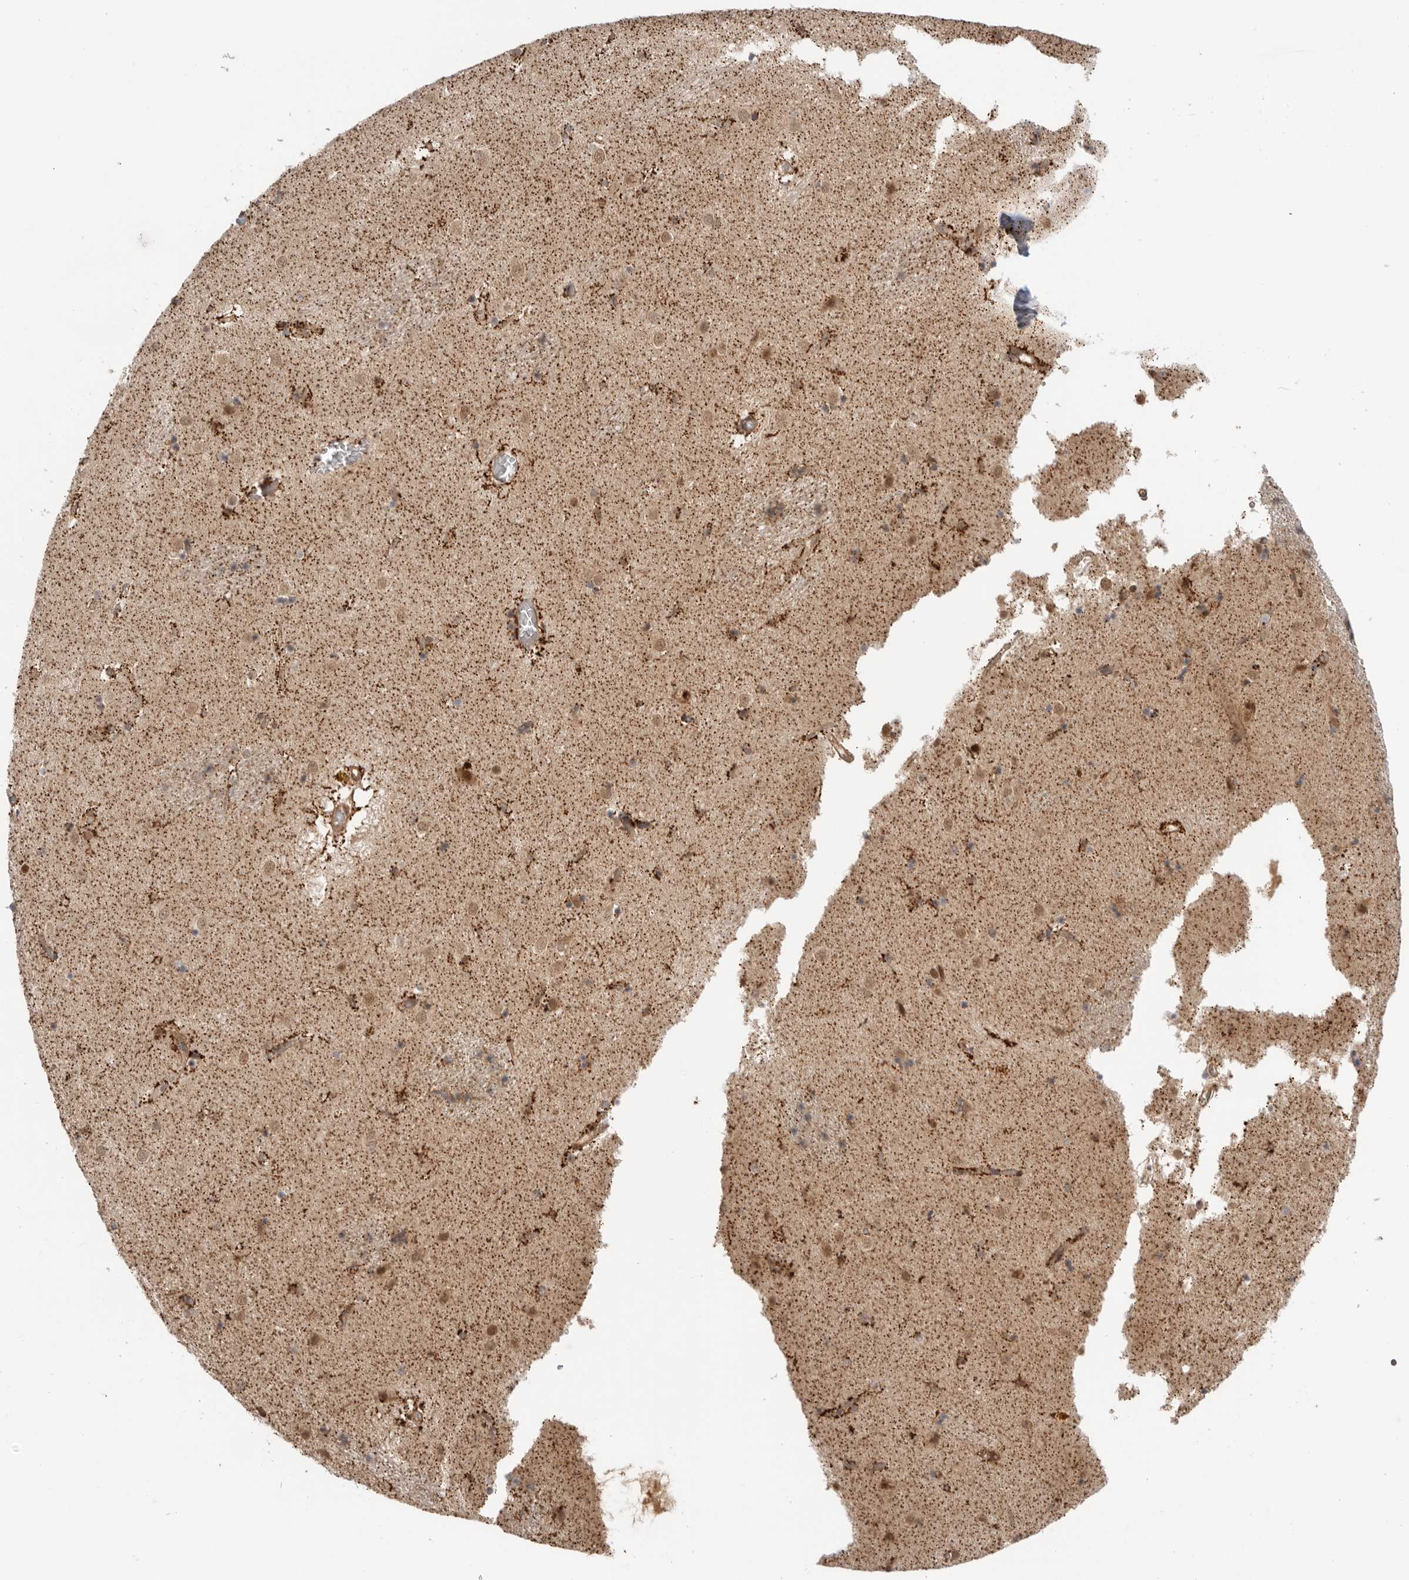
{"staining": {"intensity": "moderate", "quantity": "<25%", "location": "cytoplasmic/membranous,nuclear"}, "tissue": "caudate", "cell_type": "Glial cells", "image_type": "normal", "snomed": [{"axis": "morphology", "description": "Normal tissue, NOS"}, {"axis": "topography", "description": "Lateral ventricle wall"}], "caption": "High-magnification brightfield microscopy of unremarkable caudate stained with DAB (brown) and counterstained with hematoxylin (blue). glial cells exhibit moderate cytoplasmic/membranous,nuclear expression is seen in about<25% of cells. (brown staining indicates protein expression, while blue staining denotes nuclei).", "gene": "DCAF8", "patient": {"sex": "male", "age": 70}}